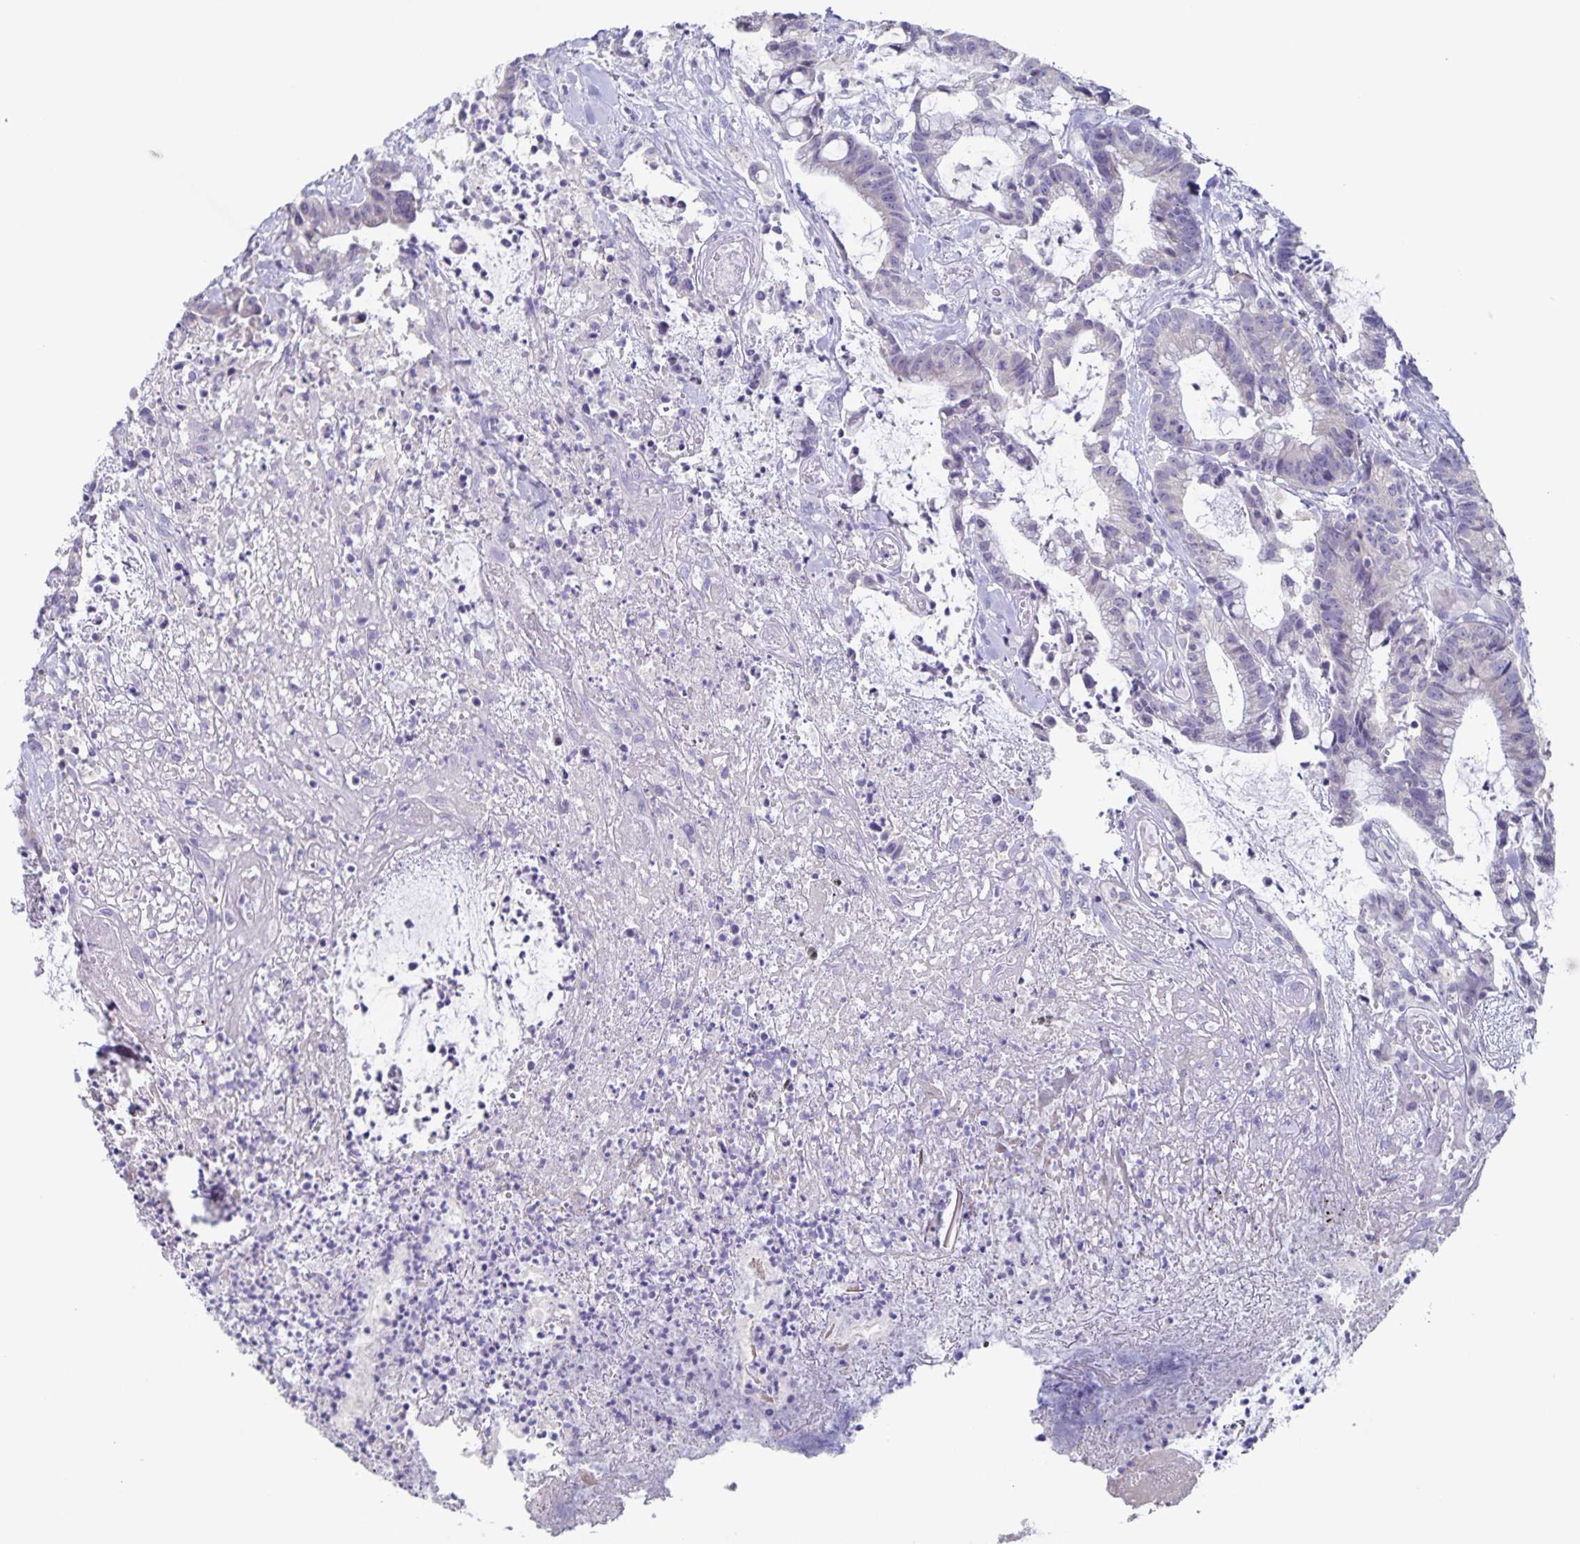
{"staining": {"intensity": "negative", "quantity": "none", "location": "none"}, "tissue": "colorectal cancer", "cell_type": "Tumor cells", "image_type": "cancer", "snomed": [{"axis": "morphology", "description": "Adenocarcinoma, NOS"}, {"axis": "topography", "description": "Colon"}], "caption": "The micrograph reveals no staining of tumor cells in colorectal cancer (adenocarcinoma).", "gene": "RPL36A", "patient": {"sex": "female", "age": 78}}